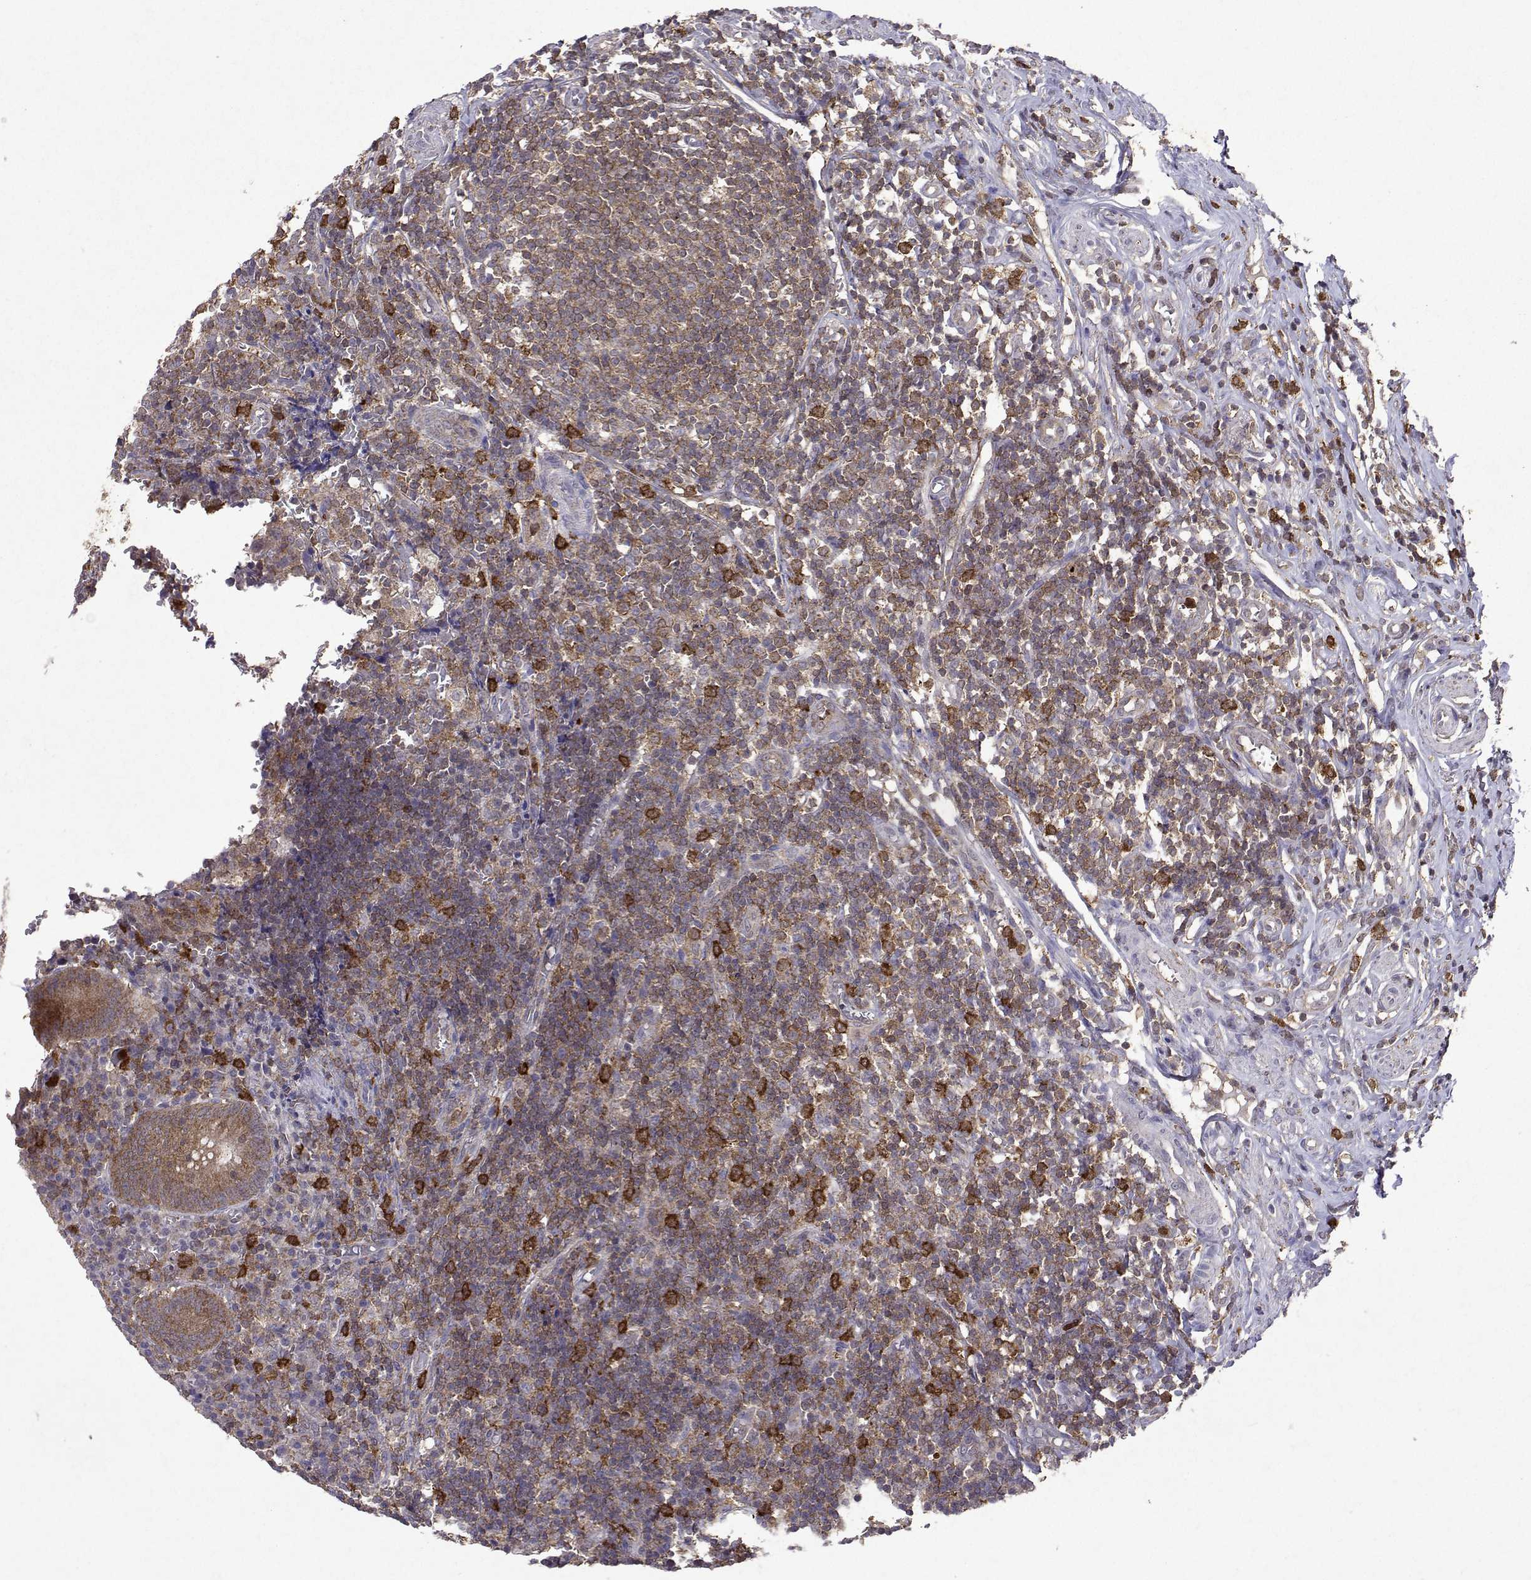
{"staining": {"intensity": "moderate", "quantity": ">75%", "location": "cytoplasmic/membranous"}, "tissue": "appendix", "cell_type": "Glandular cells", "image_type": "normal", "snomed": [{"axis": "morphology", "description": "Normal tissue, NOS"}, {"axis": "topography", "description": "Appendix"}], "caption": "Immunohistochemistry of unremarkable appendix shows medium levels of moderate cytoplasmic/membranous staining in approximately >75% of glandular cells.", "gene": "APAF1", "patient": {"sex": "male", "age": 18}}